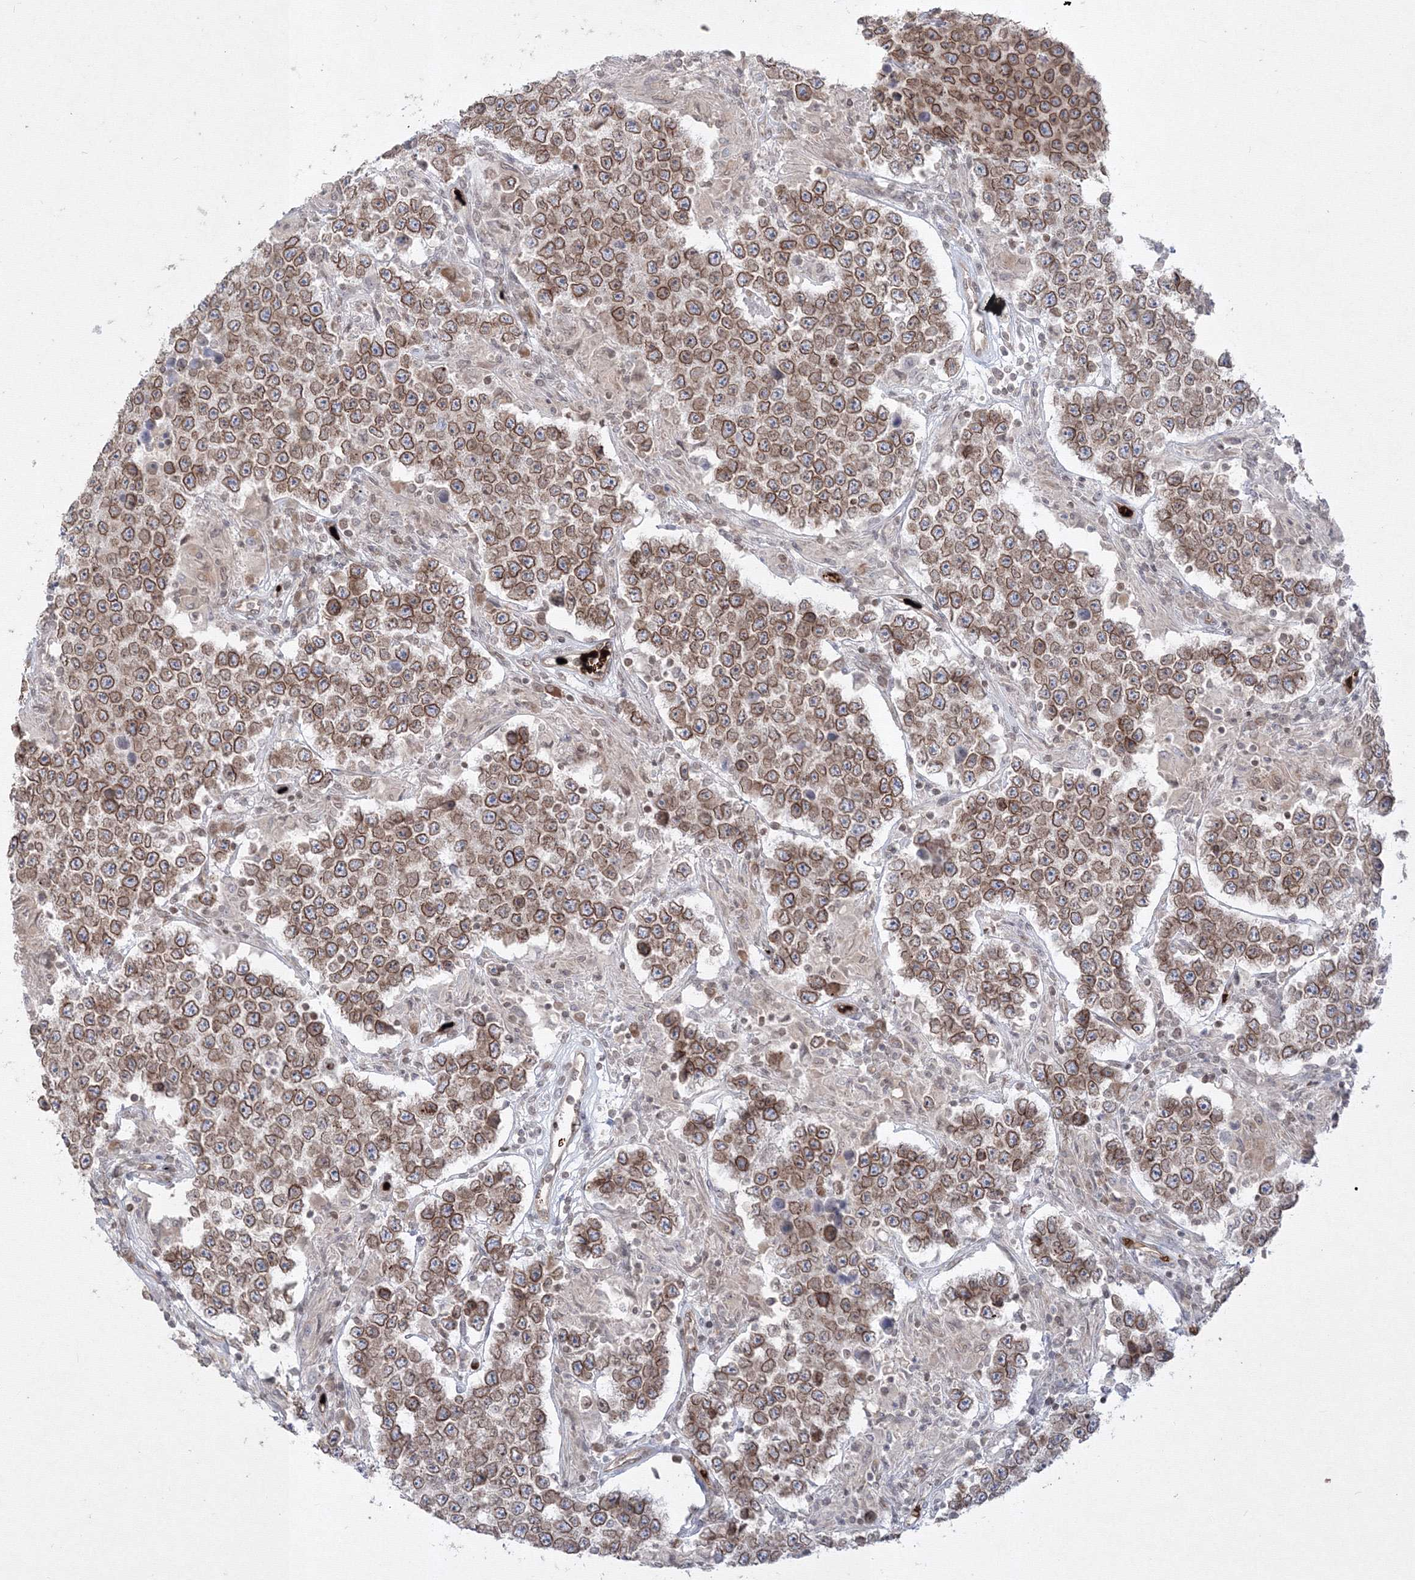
{"staining": {"intensity": "moderate", "quantity": ">75%", "location": "cytoplasmic/membranous,nuclear"}, "tissue": "testis cancer", "cell_type": "Tumor cells", "image_type": "cancer", "snomed": [{"axis": "morphology", "description": "Normal tissue, NOS"}, {"axis": "morphology", "description": "Urothelial carcinoma, High grade"}, {"axis": "morphology", "description": "Seminoma, NOS"}, {"axis": "morphology", "description": "Carcinoma, Embryonal, NOS"}, {"axis": "topography", "description": "Urinary bladder"}, {"axis": "topography", "description": "Testis"}], "caption": "Protein staining of testis cancer tissue displays moderate cytoplasmic/membranous and nuclear expression in approximately >75% of tumor cells.", "gene": "DNAJB2", "patient": {"sex": "male", "age": 41}}